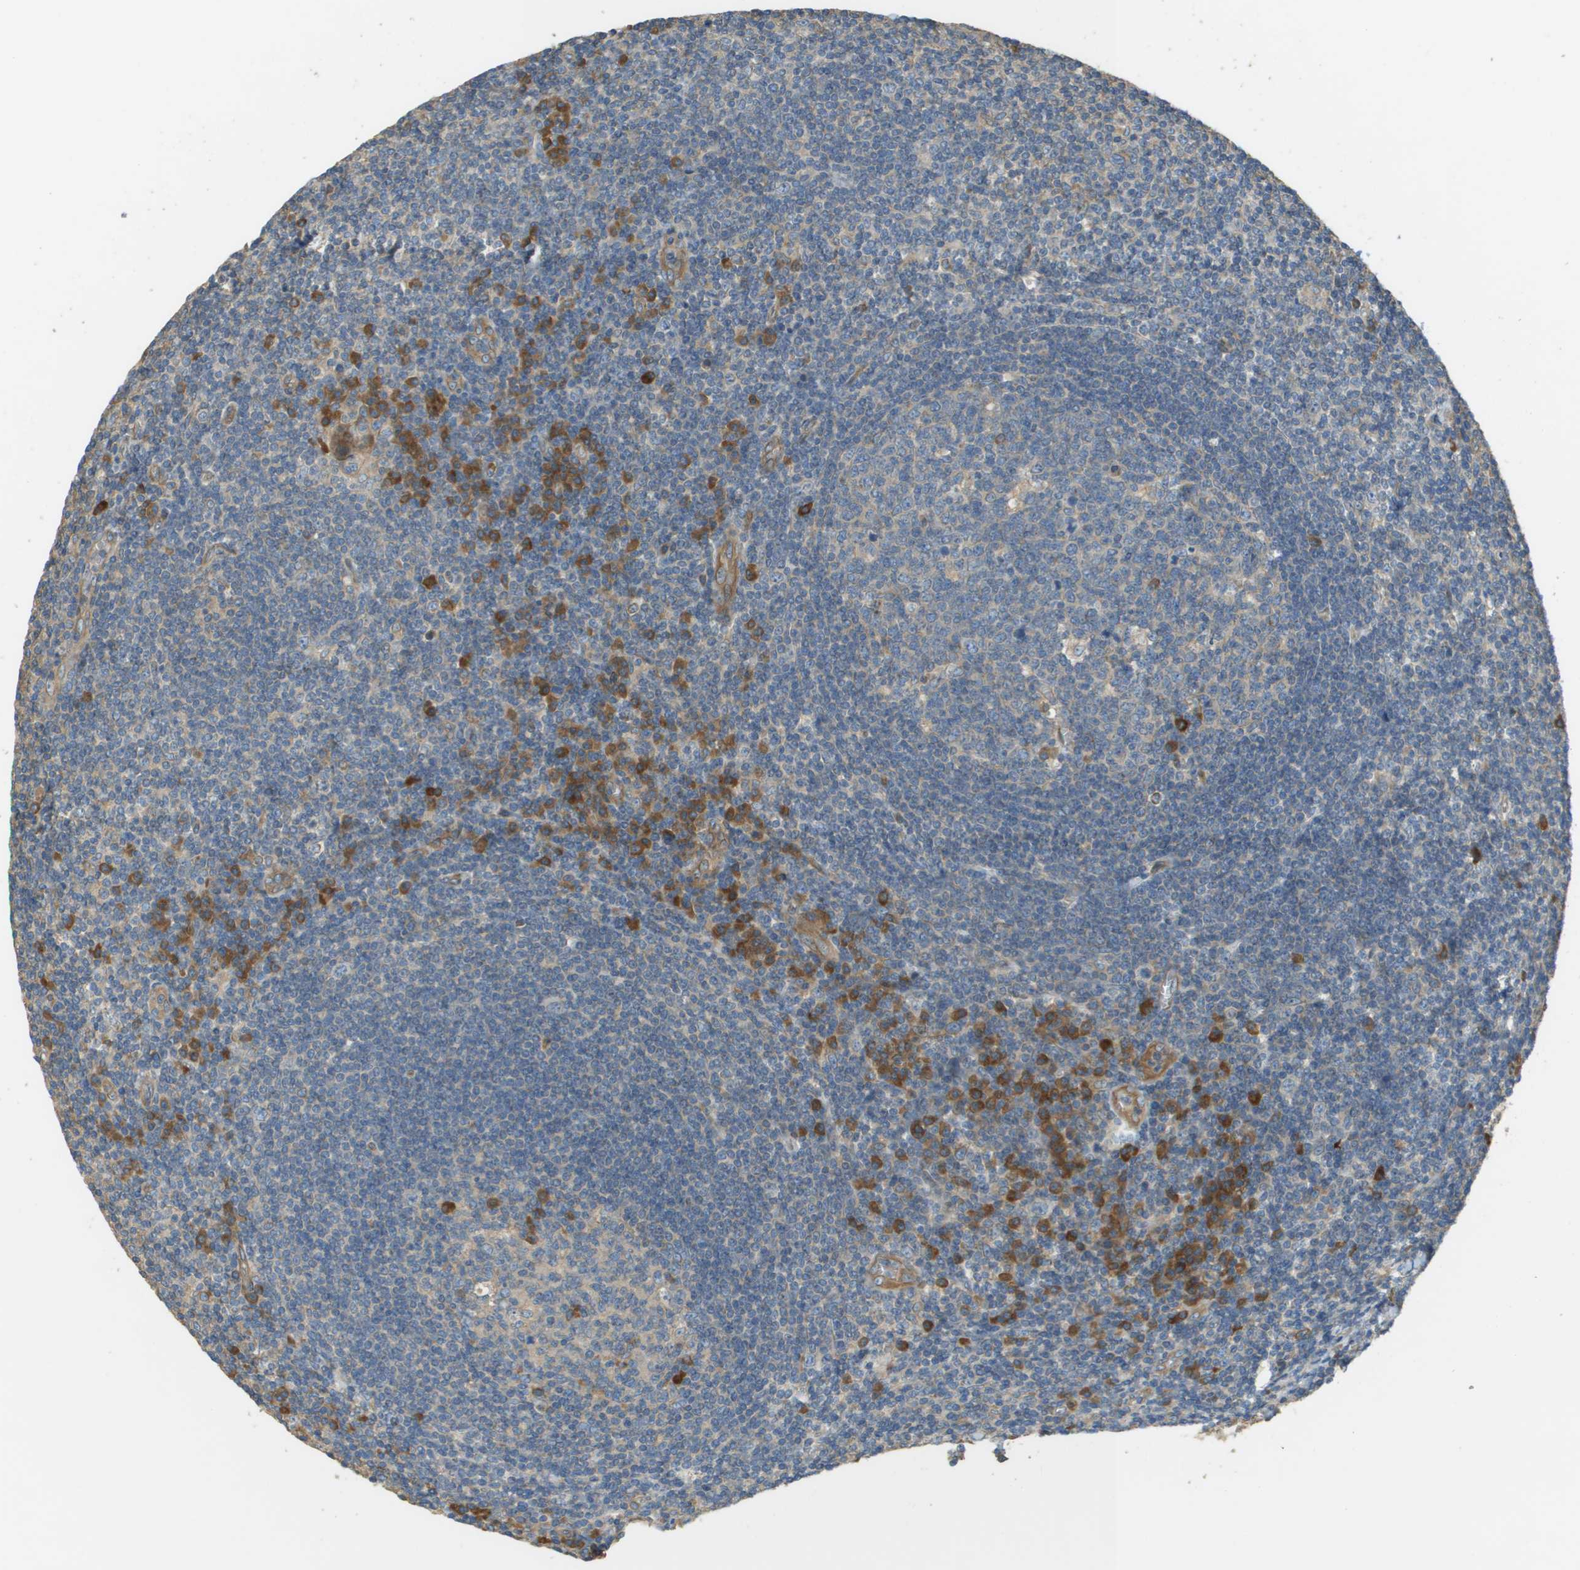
{"staining": {"intensity": "strong", "quantity": "<25%", "location": "cytoplasmic/membranous"}, "tissue": "tonsil", "cell_type": "Germinal center cells", "image_type": "normal", "snomed": [{"axis": "morphology", "description": "Normal tissue, NOS"}, {"axis": "topography", "description": "Tonsil"}], "caption": "This photomicrograph displays IHC staining of normal human tonsil, with medium strong cytoplasmic/membranous expression in approximately <25% of germinal center cells.", "gene": "DNAJB11", "patient": {"sex": "male", "age": 37}}